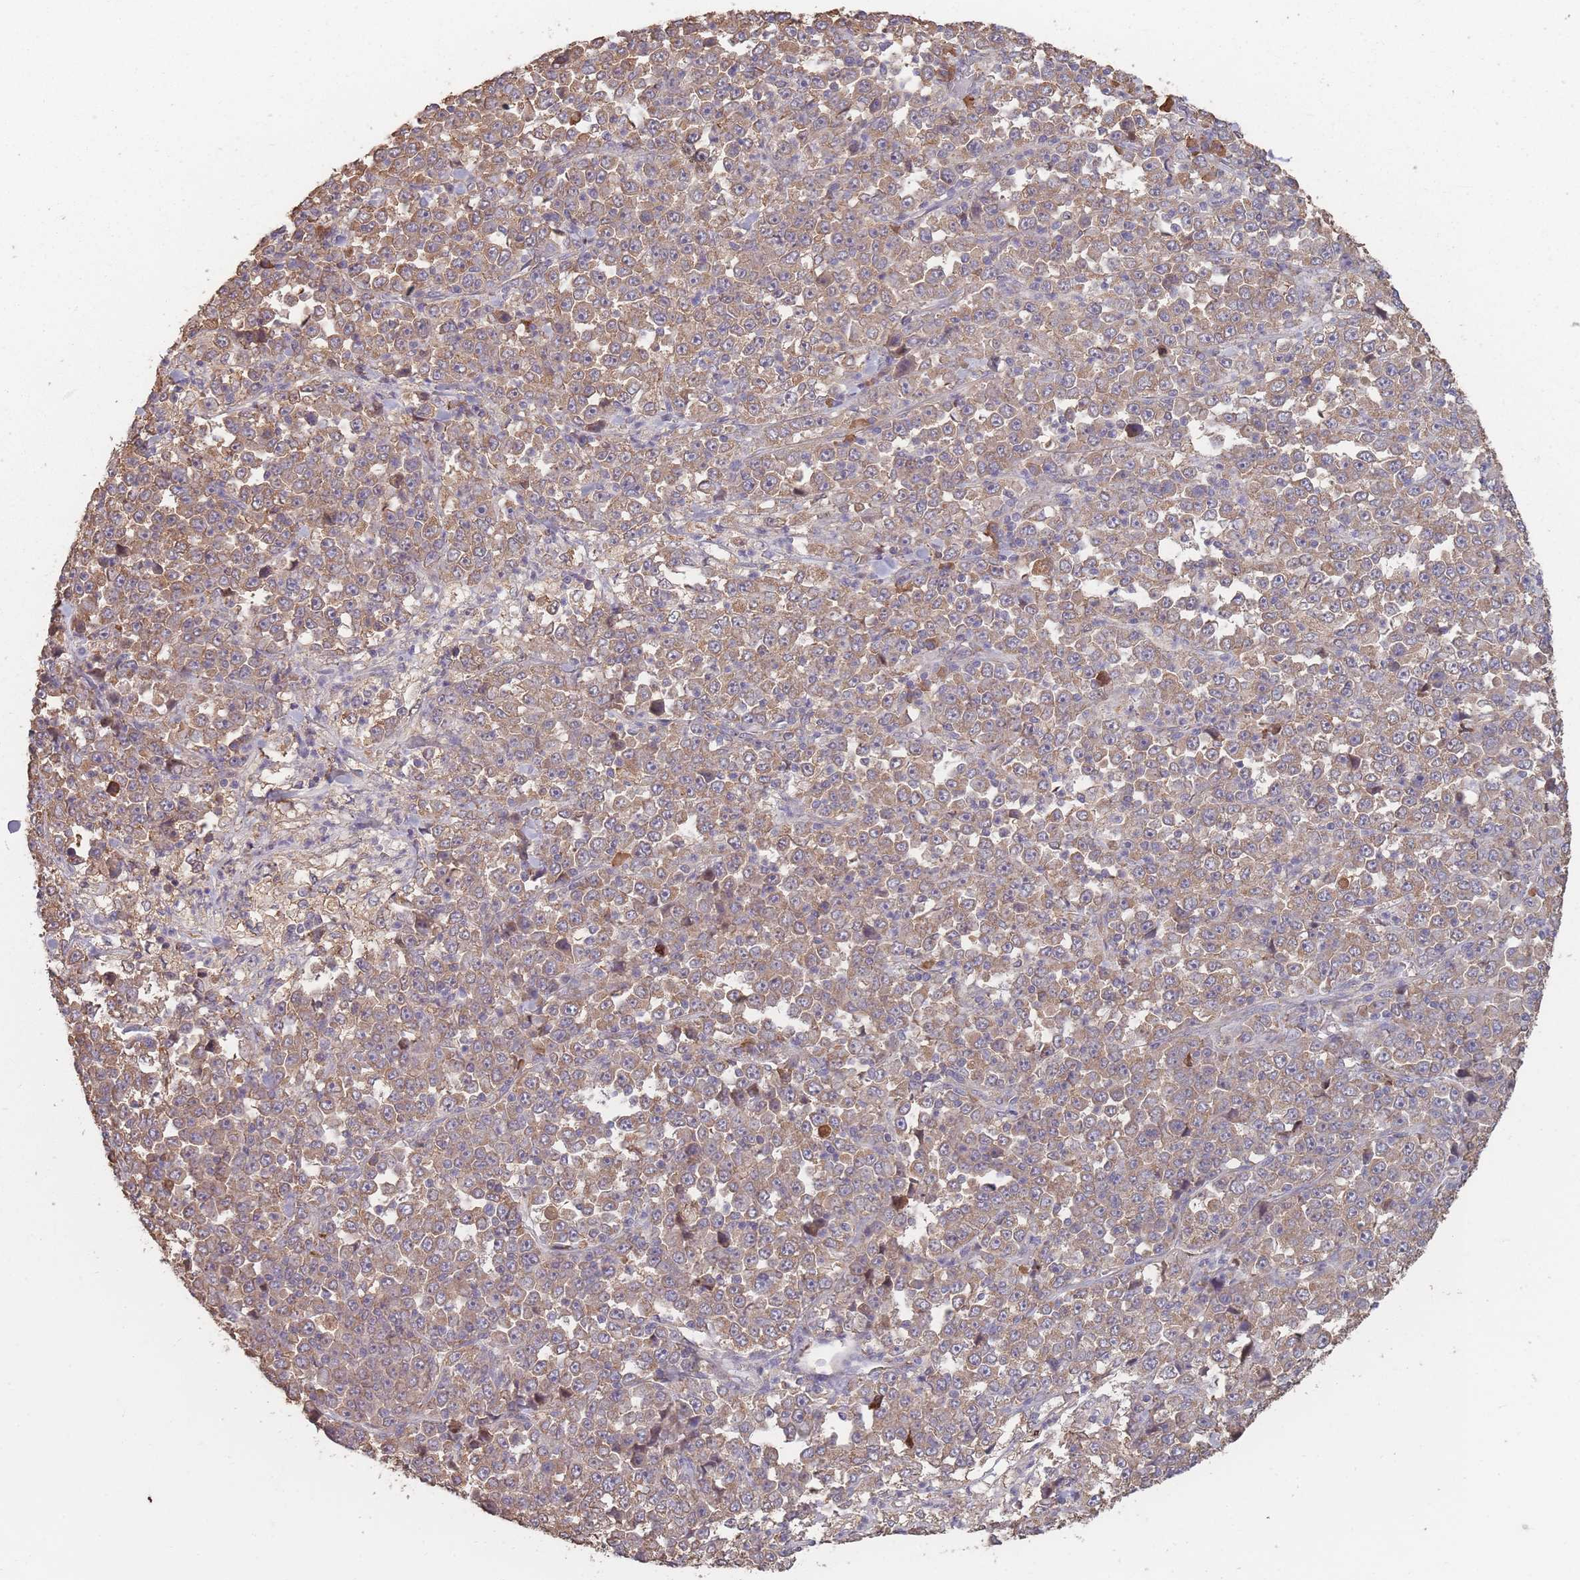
{"staining": {"intensity": "moderate", "quantity": ">75%", "location": "cytoplasmic/membranous"}, "tissue": "stomach cancer", "cell_type": "Tumor cells", "image_type": "cancer", "snomed": [{"axis": "morphology", "description": "Normal tissue, NOS"}, {"axis": "morphology", "description": "Adenocarcinoma, NOS"}, {"axis": "topography", "description": "Stomach, upper"}, {"axis": "topography", "description": "Stomach"}], "caption": "DAB immunohistochemical staining of human stomach adenocarcinoma exhibits moderate cytoplasmic/membranous protein staining in approximately >75% of tumor cells. The staining was performed using DAB (3,3'-diaminobenzidine) to visualize the protein expression in brown, while the nuclei were stained in blue with hematoxylin (Magnification: 20x).", "gene": "SANBR", "patient": {"sex": "male", "age": 59}}